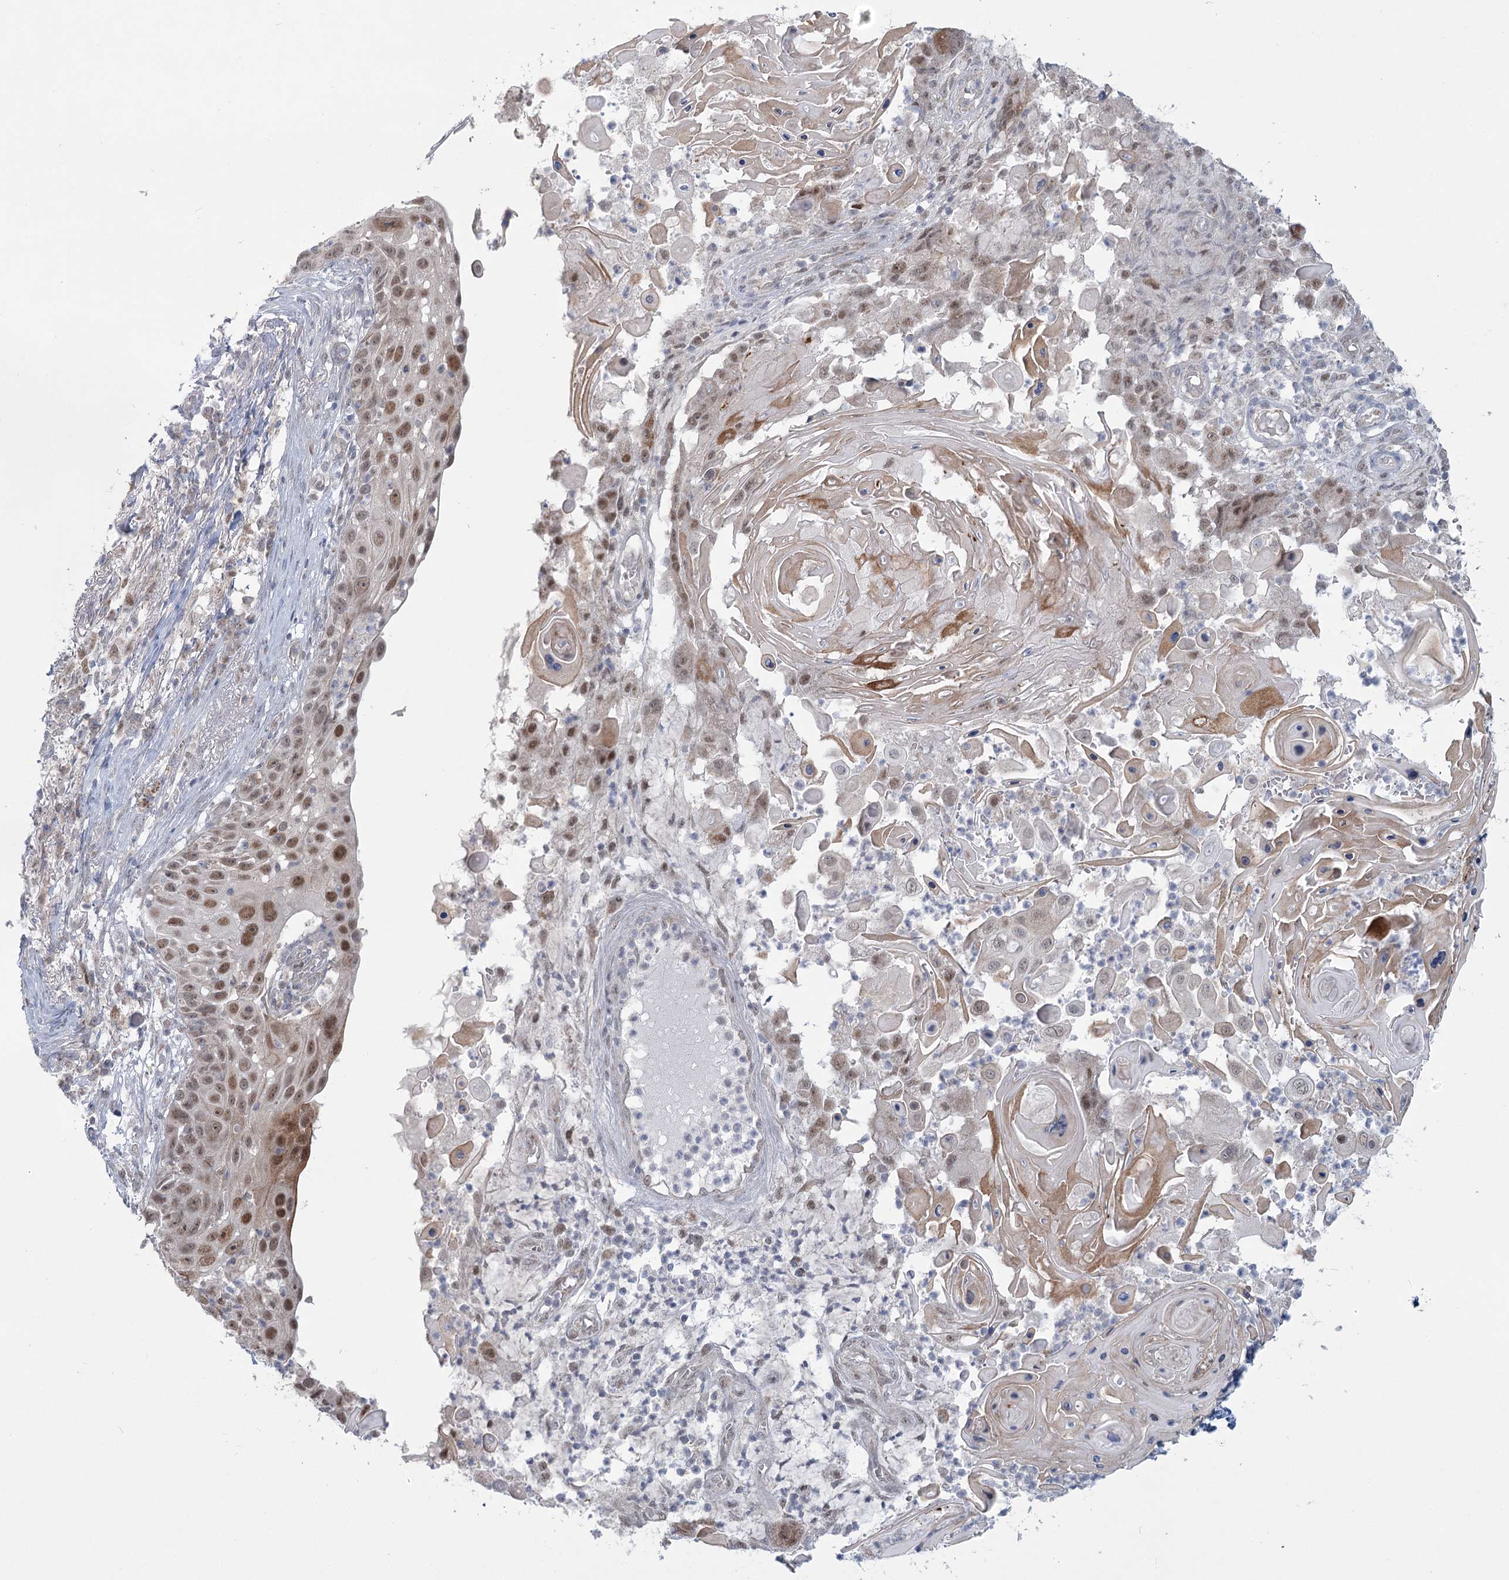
{"staining": {"intensity": "moderate", "quantity": ">75%", "location": "nuclear"}, "tissue": "skin cancer", "cell_type": "Tumor cells", "image_type": "cancer", "snomed": [{"axis": "morphology", "description": "Squamous cell carcinoma, NOS"}, {"axis": "topography", "description": "Skin"}], "caption": "IHC photomicrograph of neoplastic tissue: human skin cancer stained using IHC reveals medium levels of moderate protein expression localized specifically in the nuclear of tumor cells, appearing as a nuclear brown color.", "gene": "MTG1", "patient": {"sex": "female", "age": 44}}